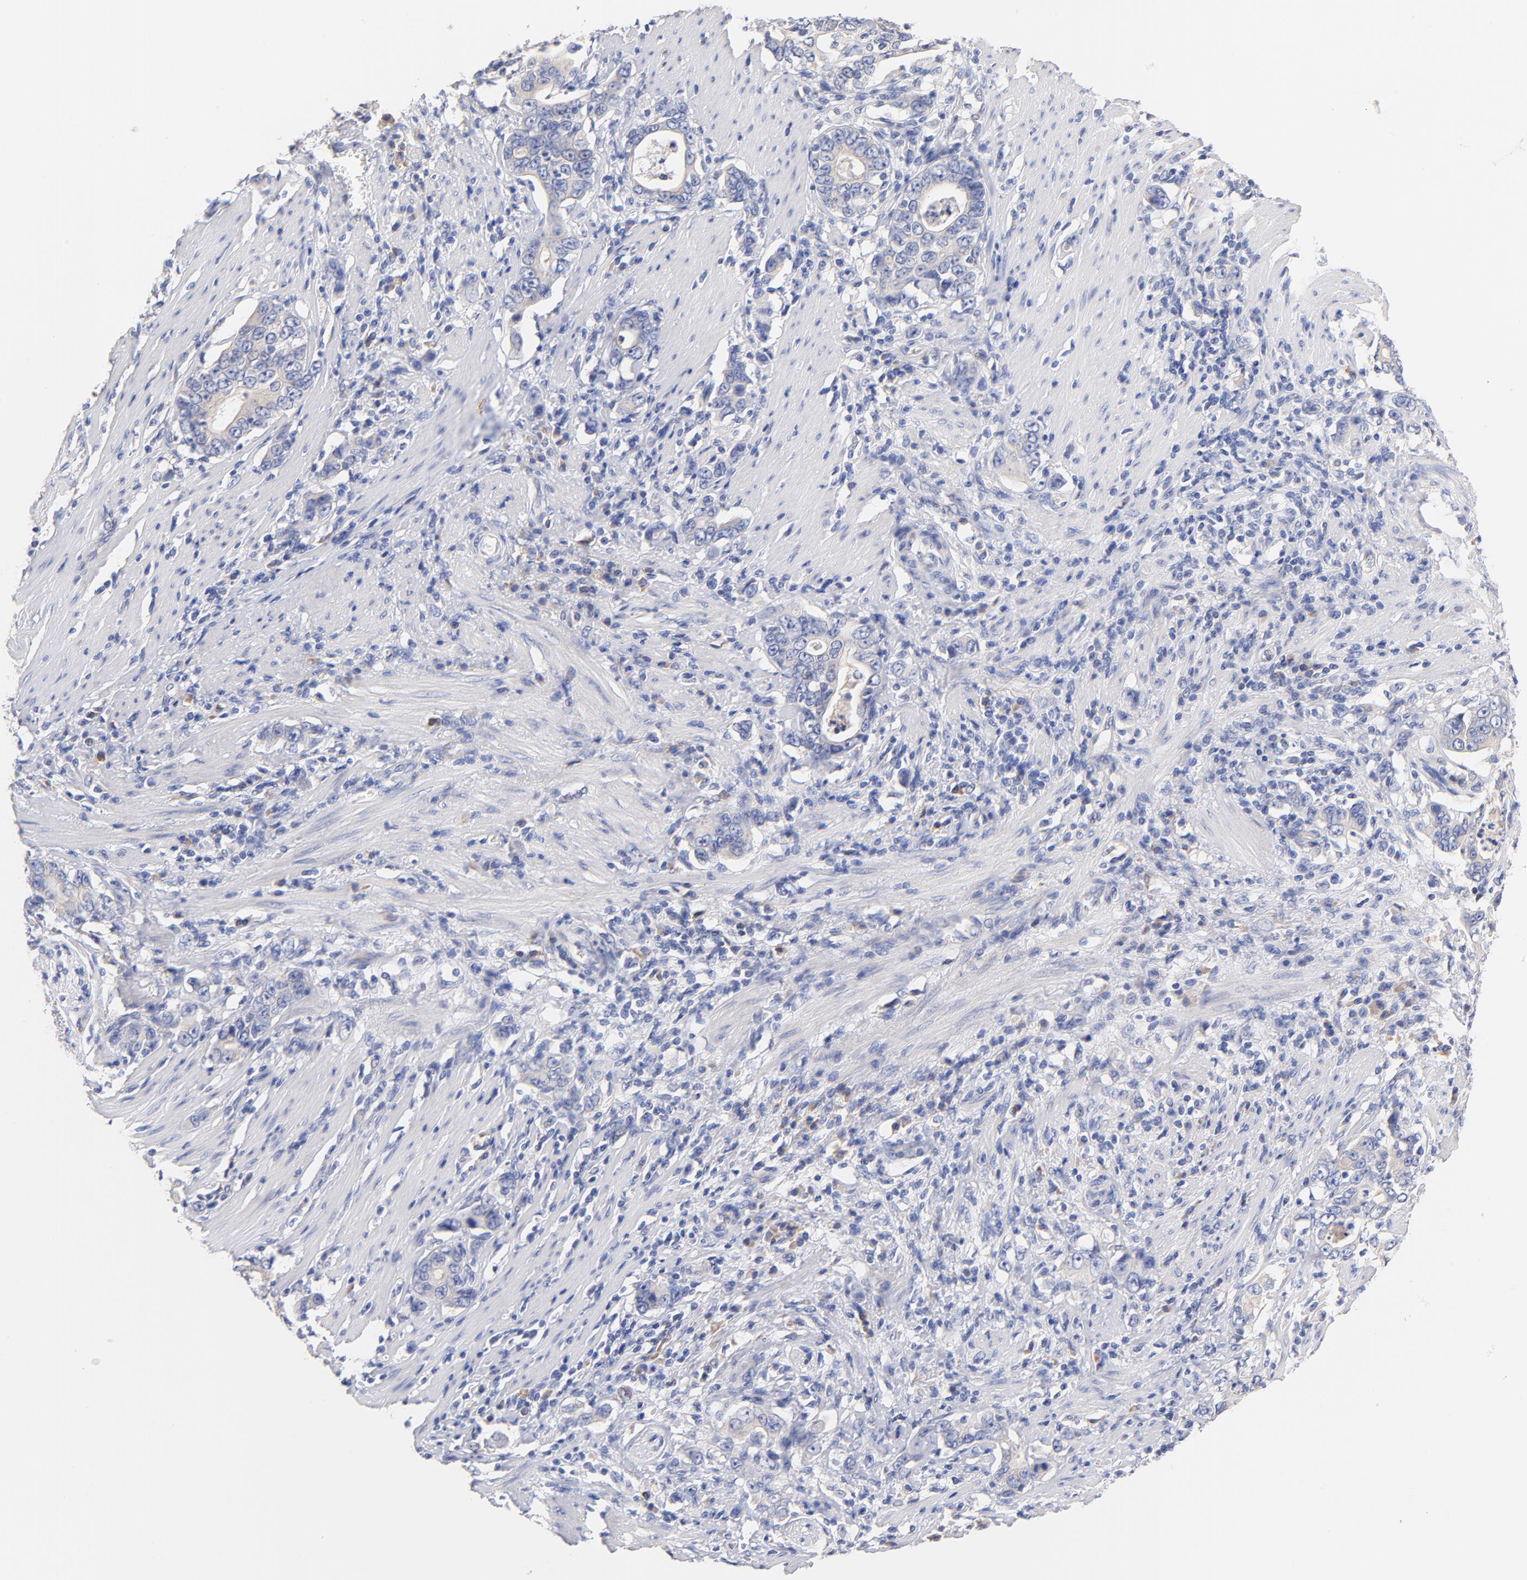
{"staining": {"intensity": "weak", "quantity": "25%-75%", "location": "cytoplasmic/membranous"}, "tissue": "stomach cancer", "cell_type": "Tumor cells", "image_type": "cancer", "snomed": [{"axis": "morphology", "description": "Adenocarcinoma, NOS"}, {"axis": "topography", "description": "Stomach, lower"}], "caption": "DAB immunohistochemical staining of stomach cancer (adenocarcinoma) reveals weak cytoplasmic/membranous protein positivity in about 25%-75% of tumor cells. (IHC, brightfield microscopy, high magnification).", "gene": "TNFRSF13C", "patient": {"sex": "female", "age": 72}}